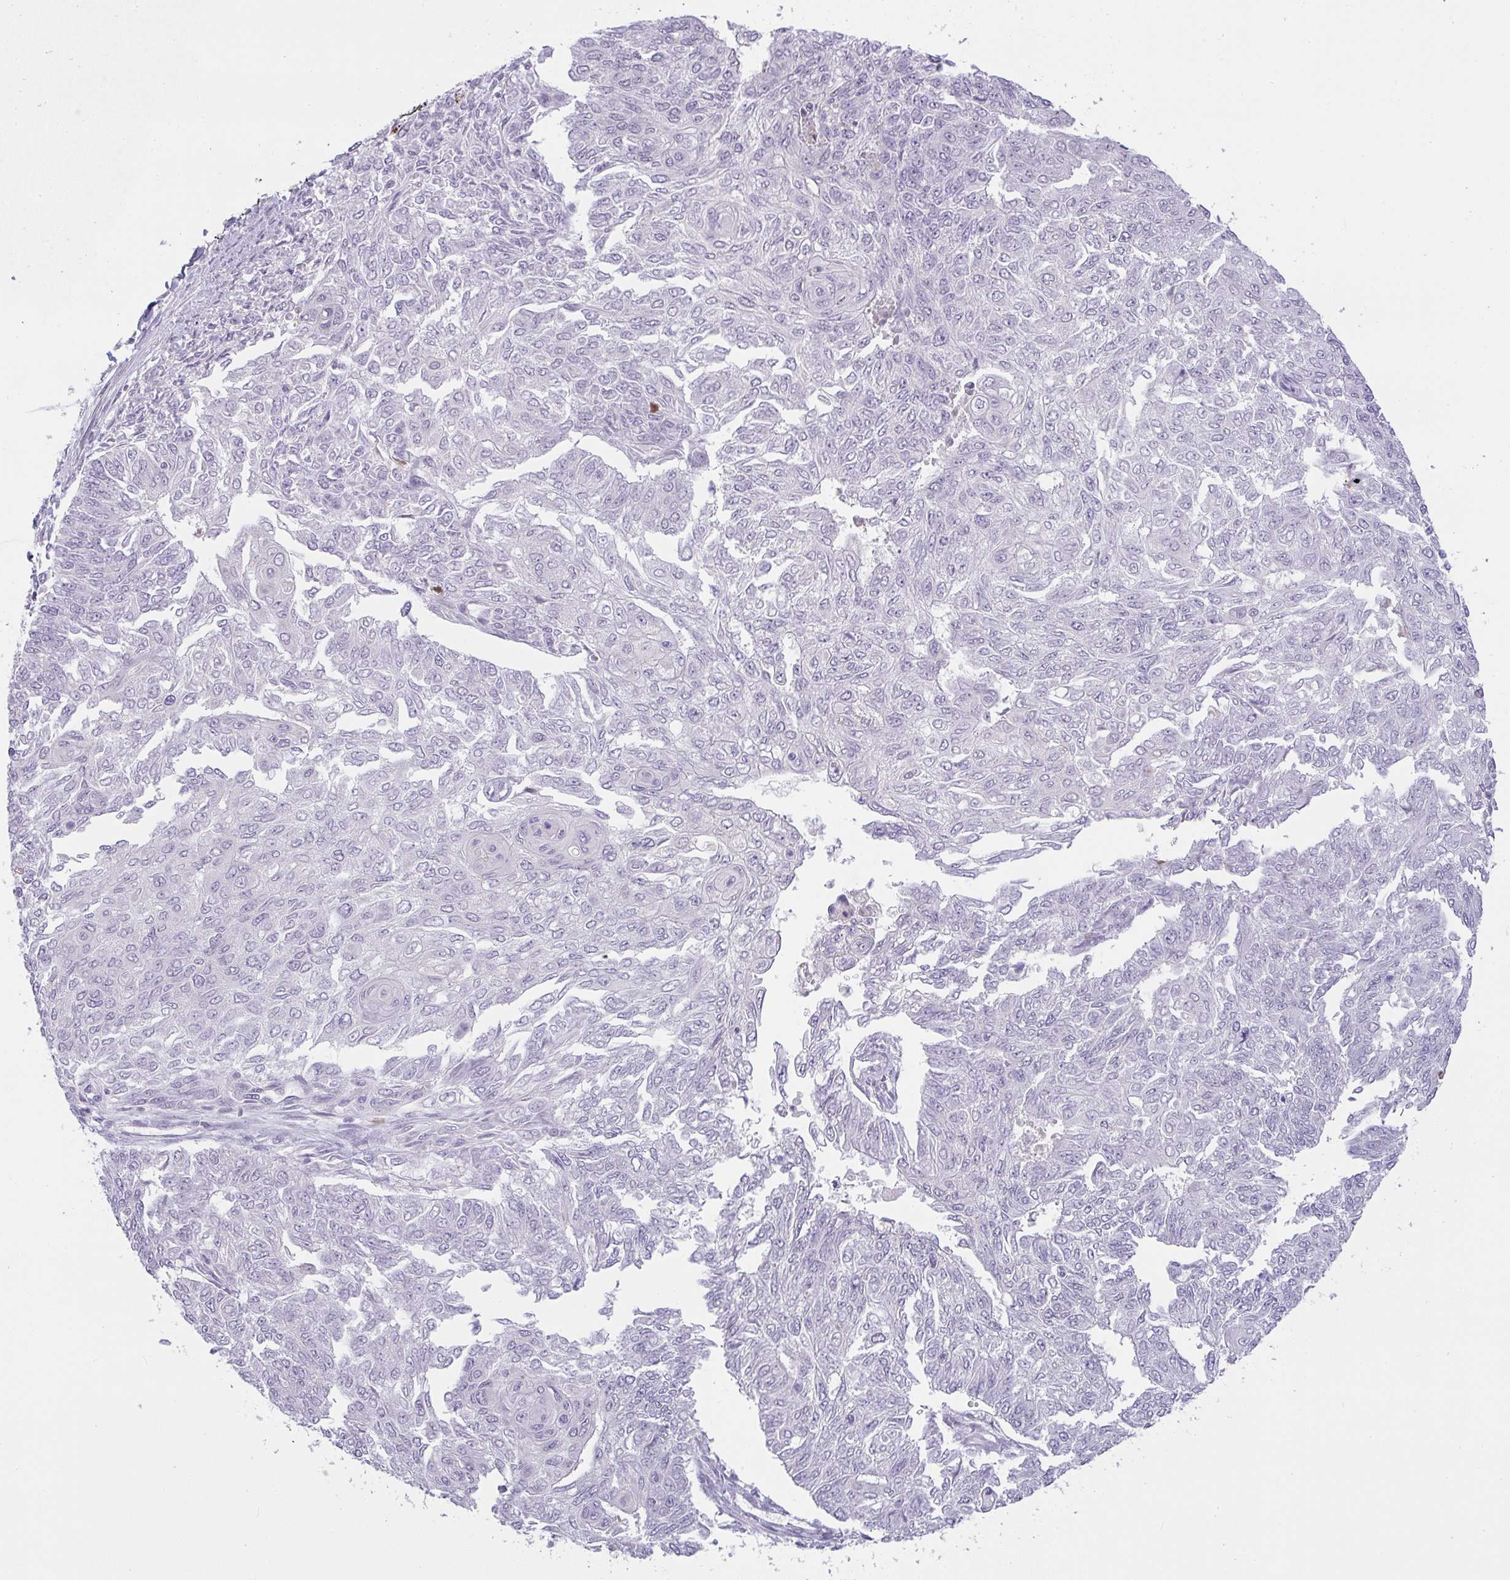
{"staining": {"intensity": "negative", "quantity": "none", "location": "none"}, "tissue": "endometrial cancer", "cell_type": "Tumor cells", "image_type": "cancer", "snomed": [{"axis": "morphology", "description": "Adenocarcinoma, NOS"}, {"axis": "topography", "description": "Endometrium"}], "caption": "The IHC image has no significant expression in tumor cells of endometrial cancer tissue.", "gene": "CACNA1S", "patient": {"sex": "female", "age": 32}}